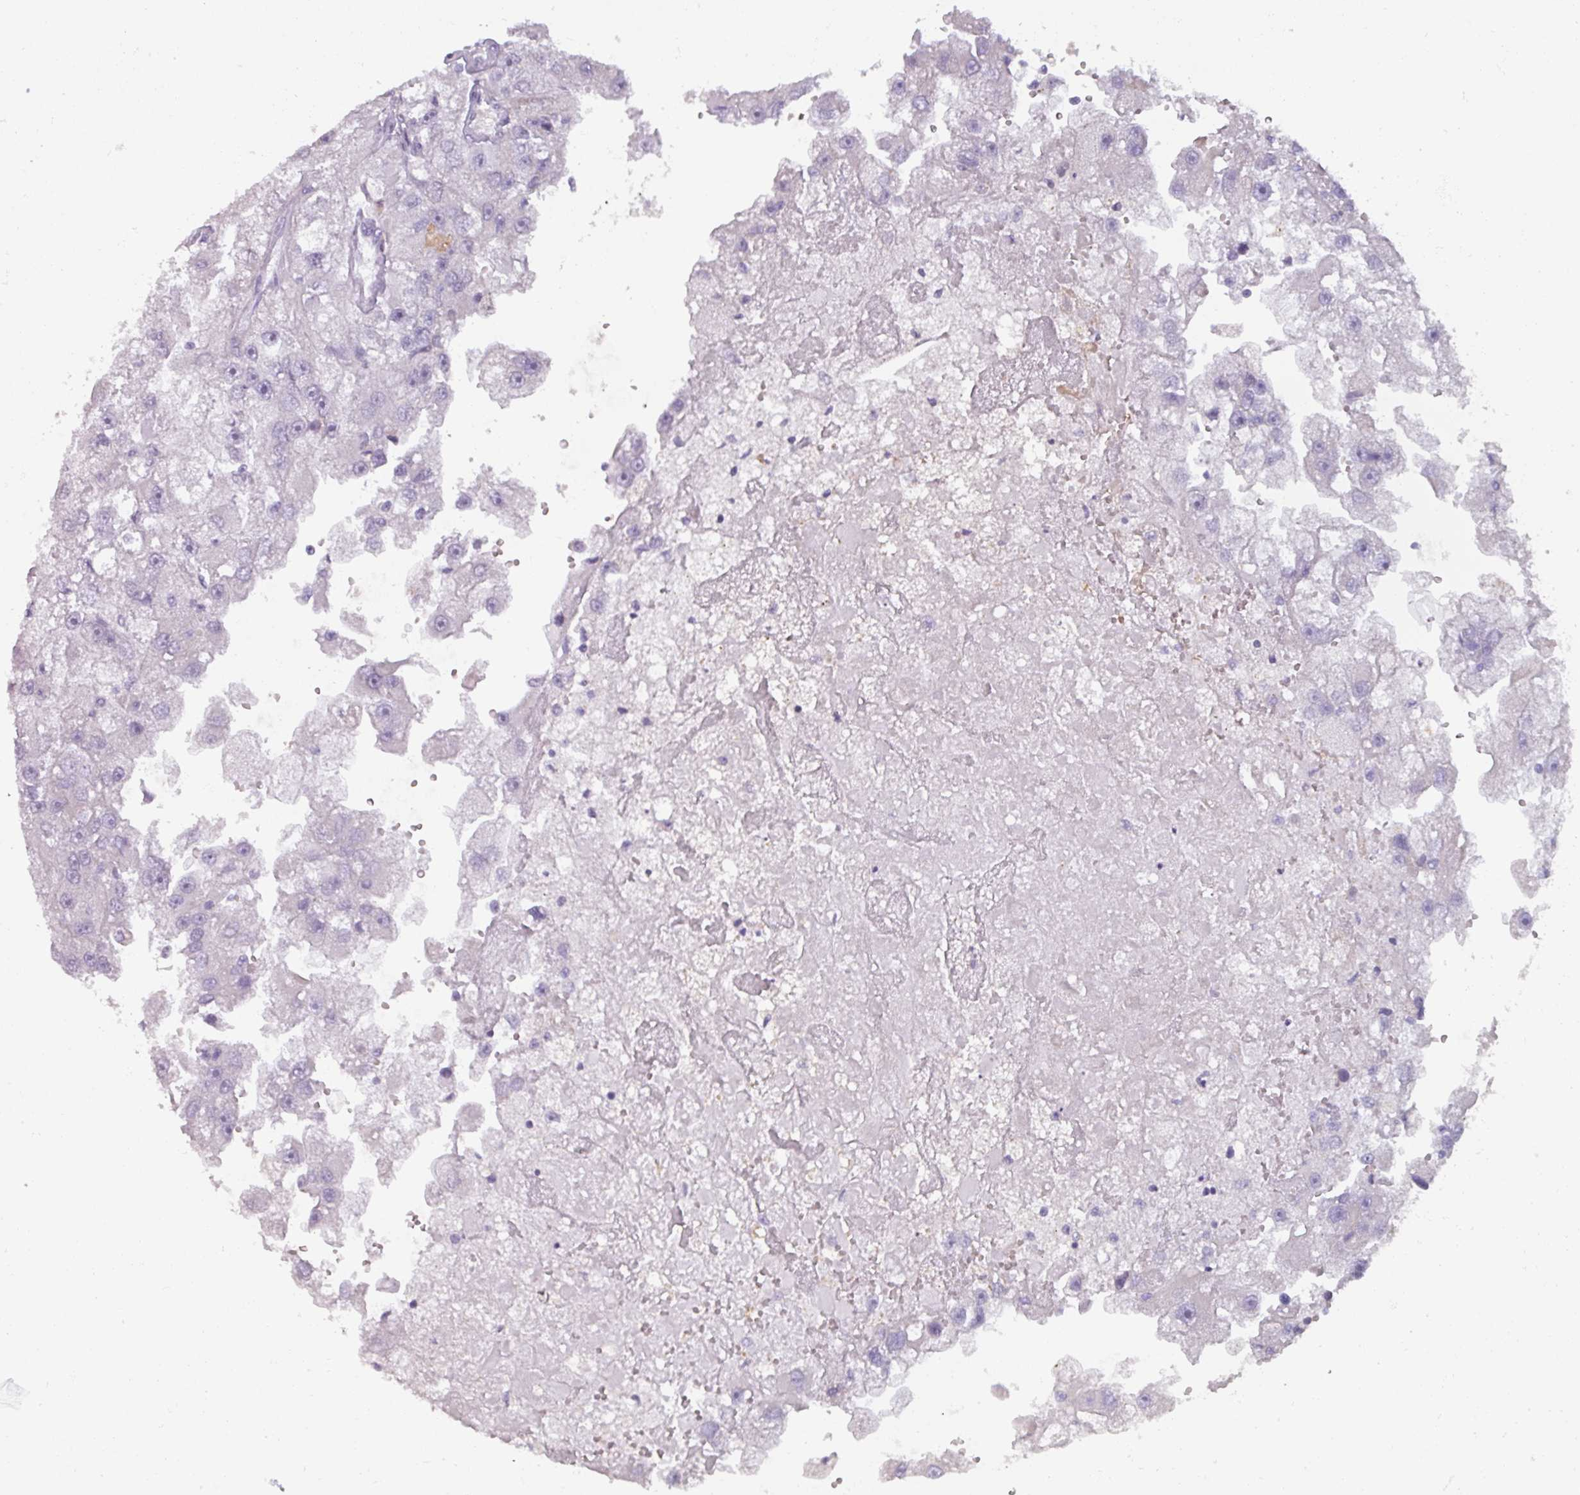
{"staining": {"intensity": "negative", "quantity": "none", "location": "none"}, "tissue": "renal cancer", "cell_type": "Tumor cells", "image_type": "cancer", "snomed": [{"axis": "morphology", "description": "Adenocarcinoma, NOS"}, {"axis": "topography", "description": "Kidney"}], "caption": "Micrograph shows no protein staining in tumor cells of renal cancer (adenocarcinoma) tissue.", "gene": "SPESP1", "patient": {"sex": "male", "age": 63}}